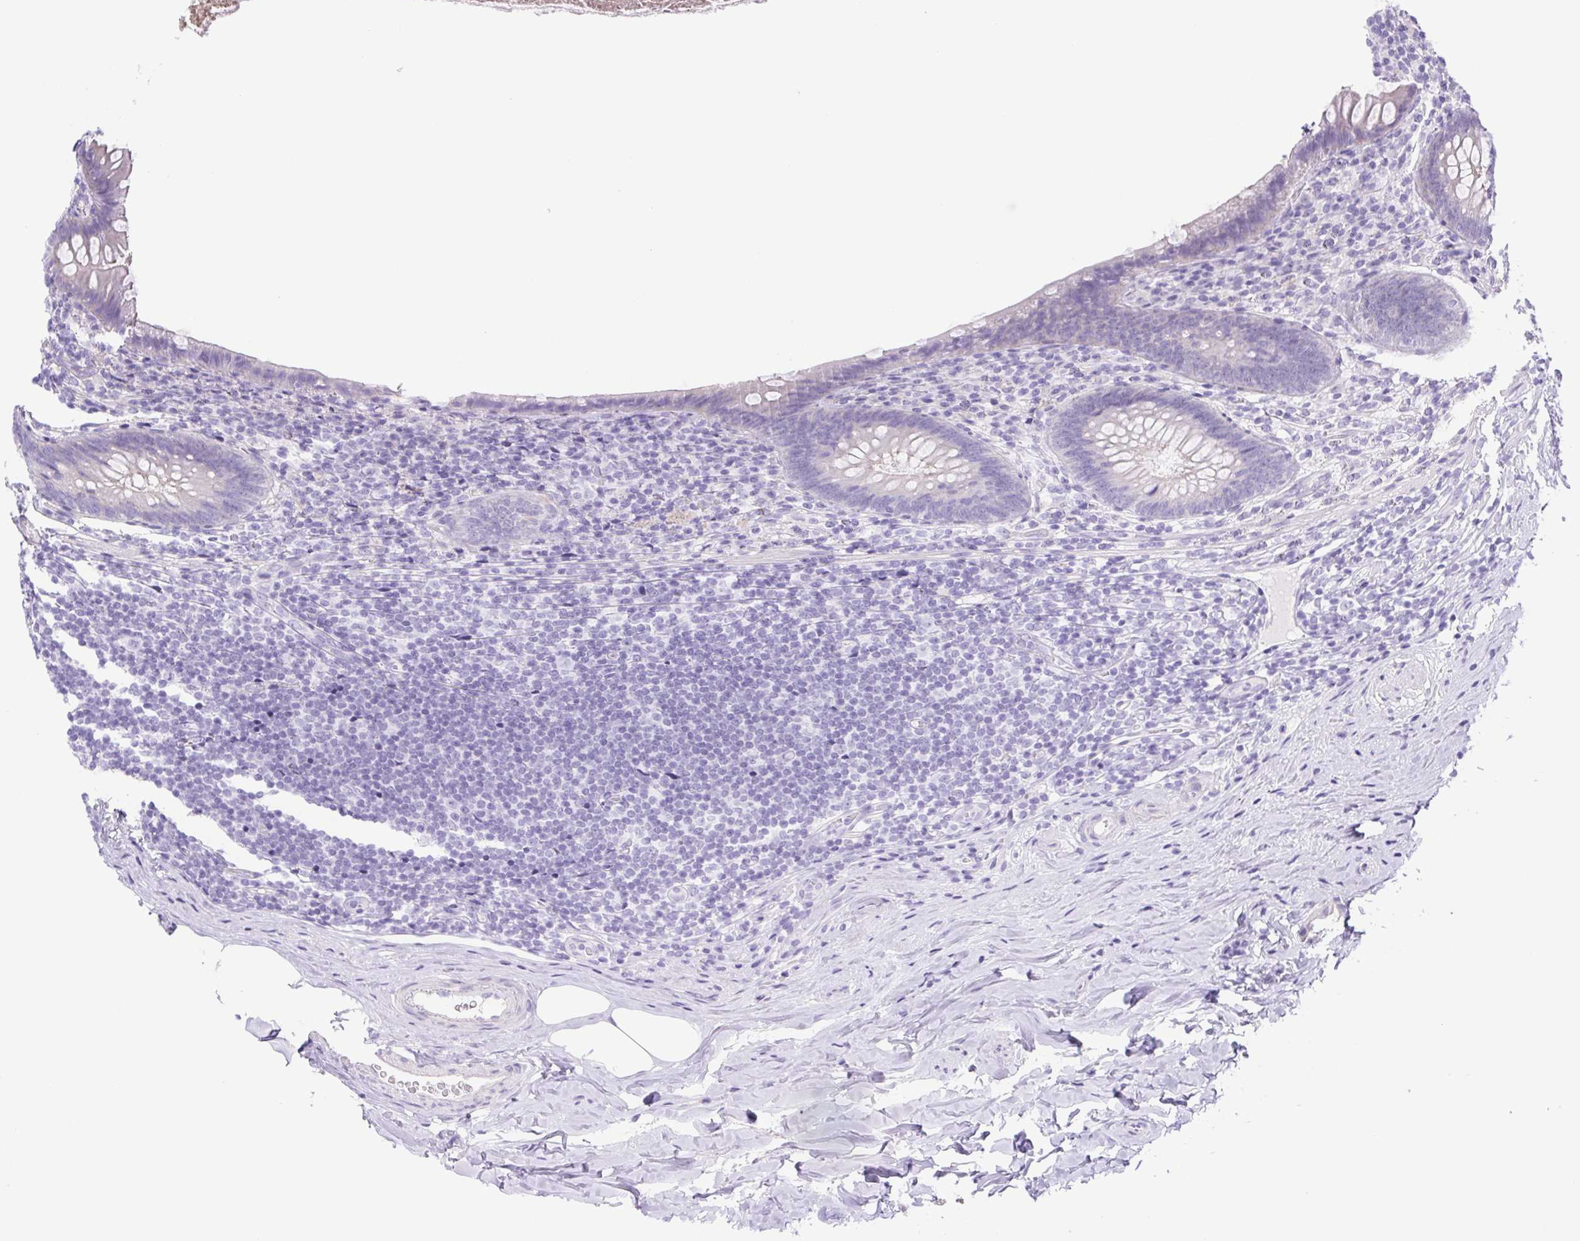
{"staining": {"intensity": "negative", "quantity": "none", "location": "none"}, "tissue": "appendix", "cell_type": "Glandular cells", "image_type": "normal", "snomed": [{"axis": "morphology", "description": "Normal tissue, NOS"}, {"axis": "topography", "description": "Appendix"}], "caption": "Immunohistochemical staining of normal human appendix reveals no significant staining in glandular cells.", "gene": "CDSN", "patient": {"sex": "male", "age": 47}}